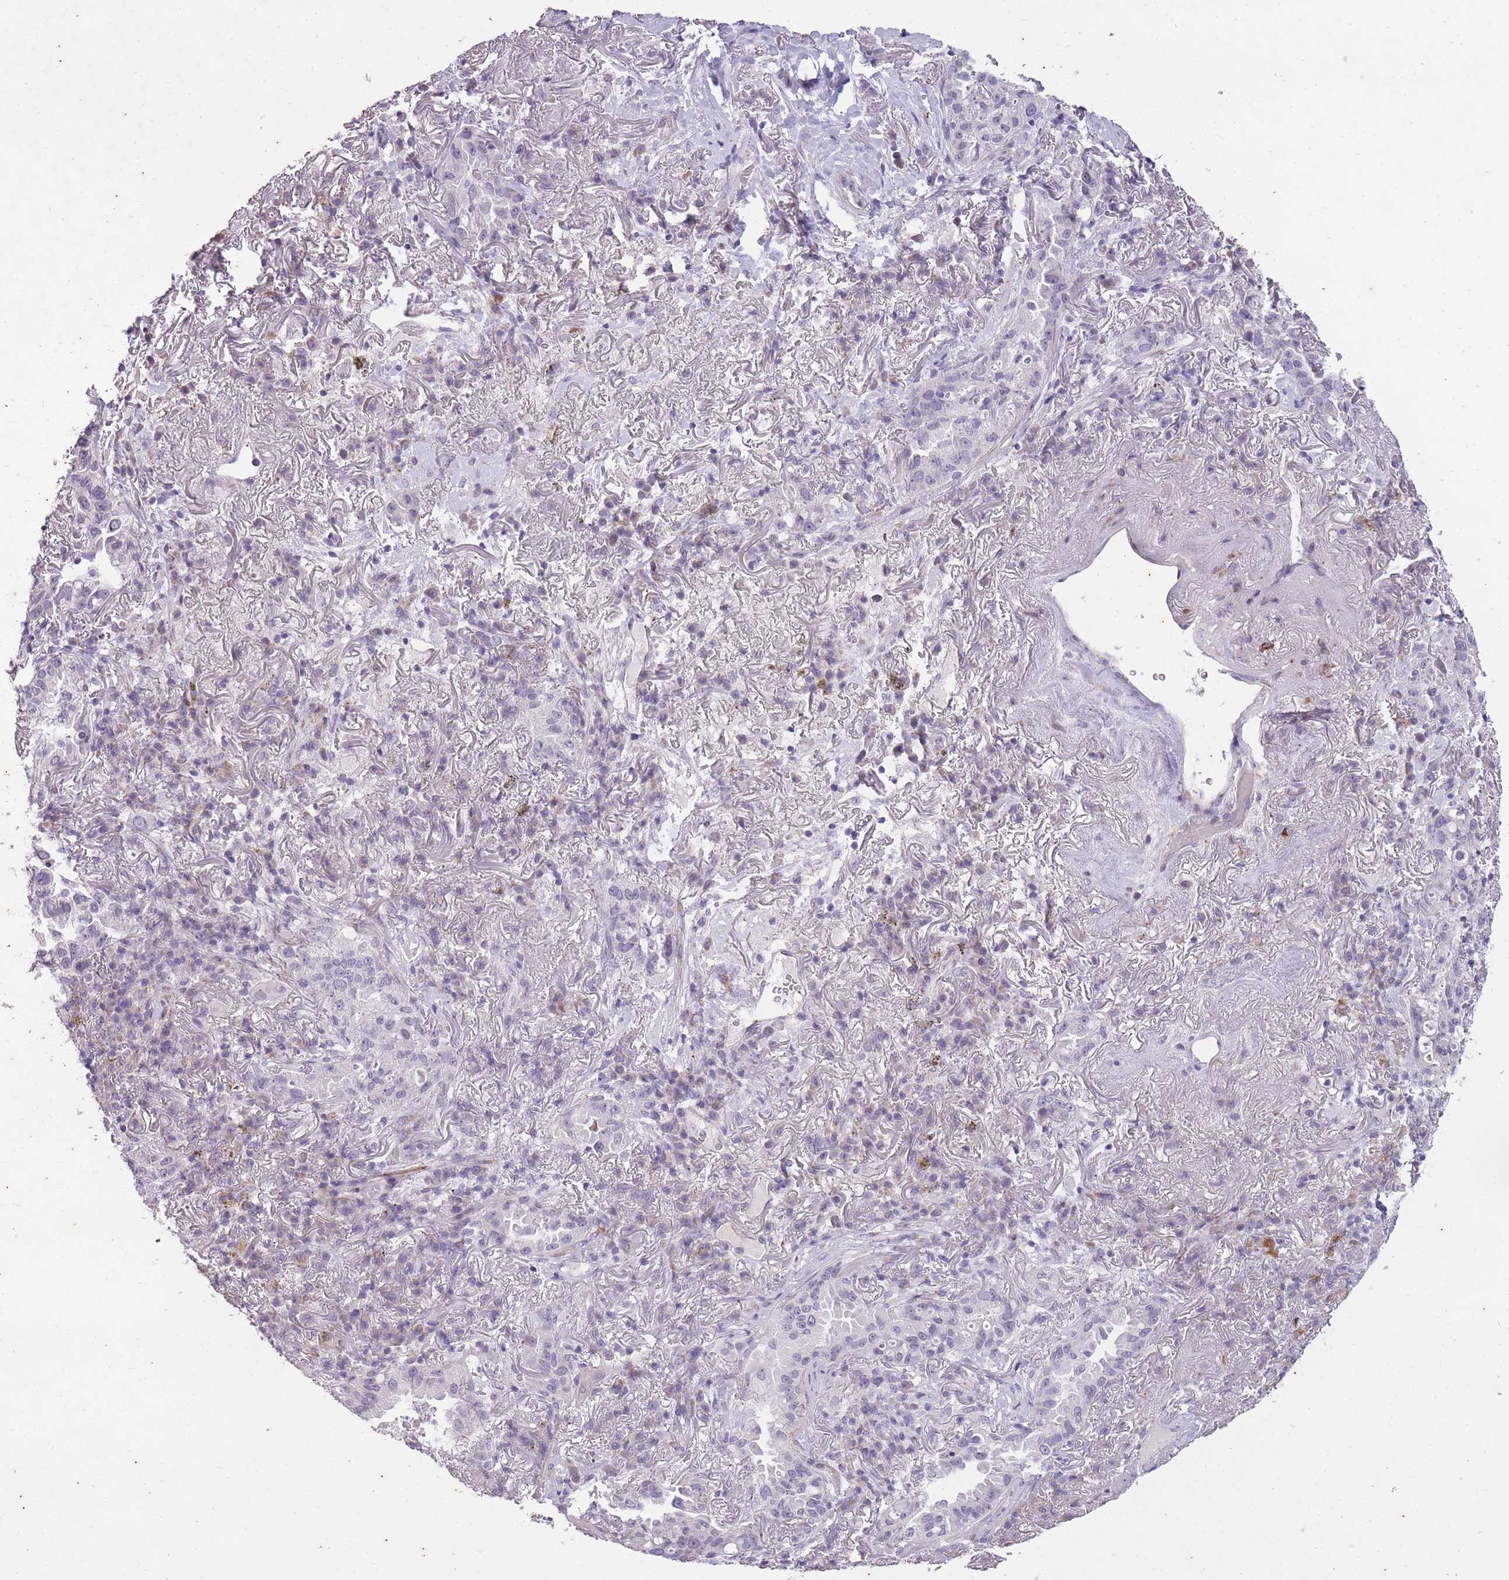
{"staining": {"intensity": "negative", "quantity": "none", "location": "none"}, "tissue": "lung cancer", "cell_type": "Tumor cells", "image_type": "cancer", "snomed": [{"axis": "morphology", "description": "Adenocarcinoma, NOS"}, {"axis": "topography", "description": "Lung"}], "caption": "This micrograph is of lung adenocarcinoma stained with IHC to label a protein in brown with the nuclei are counter-stained blue. There is no expression in tumor cells.", "gene": "CNTNAP3", "patient": {"sex": "female", "age": 69}}